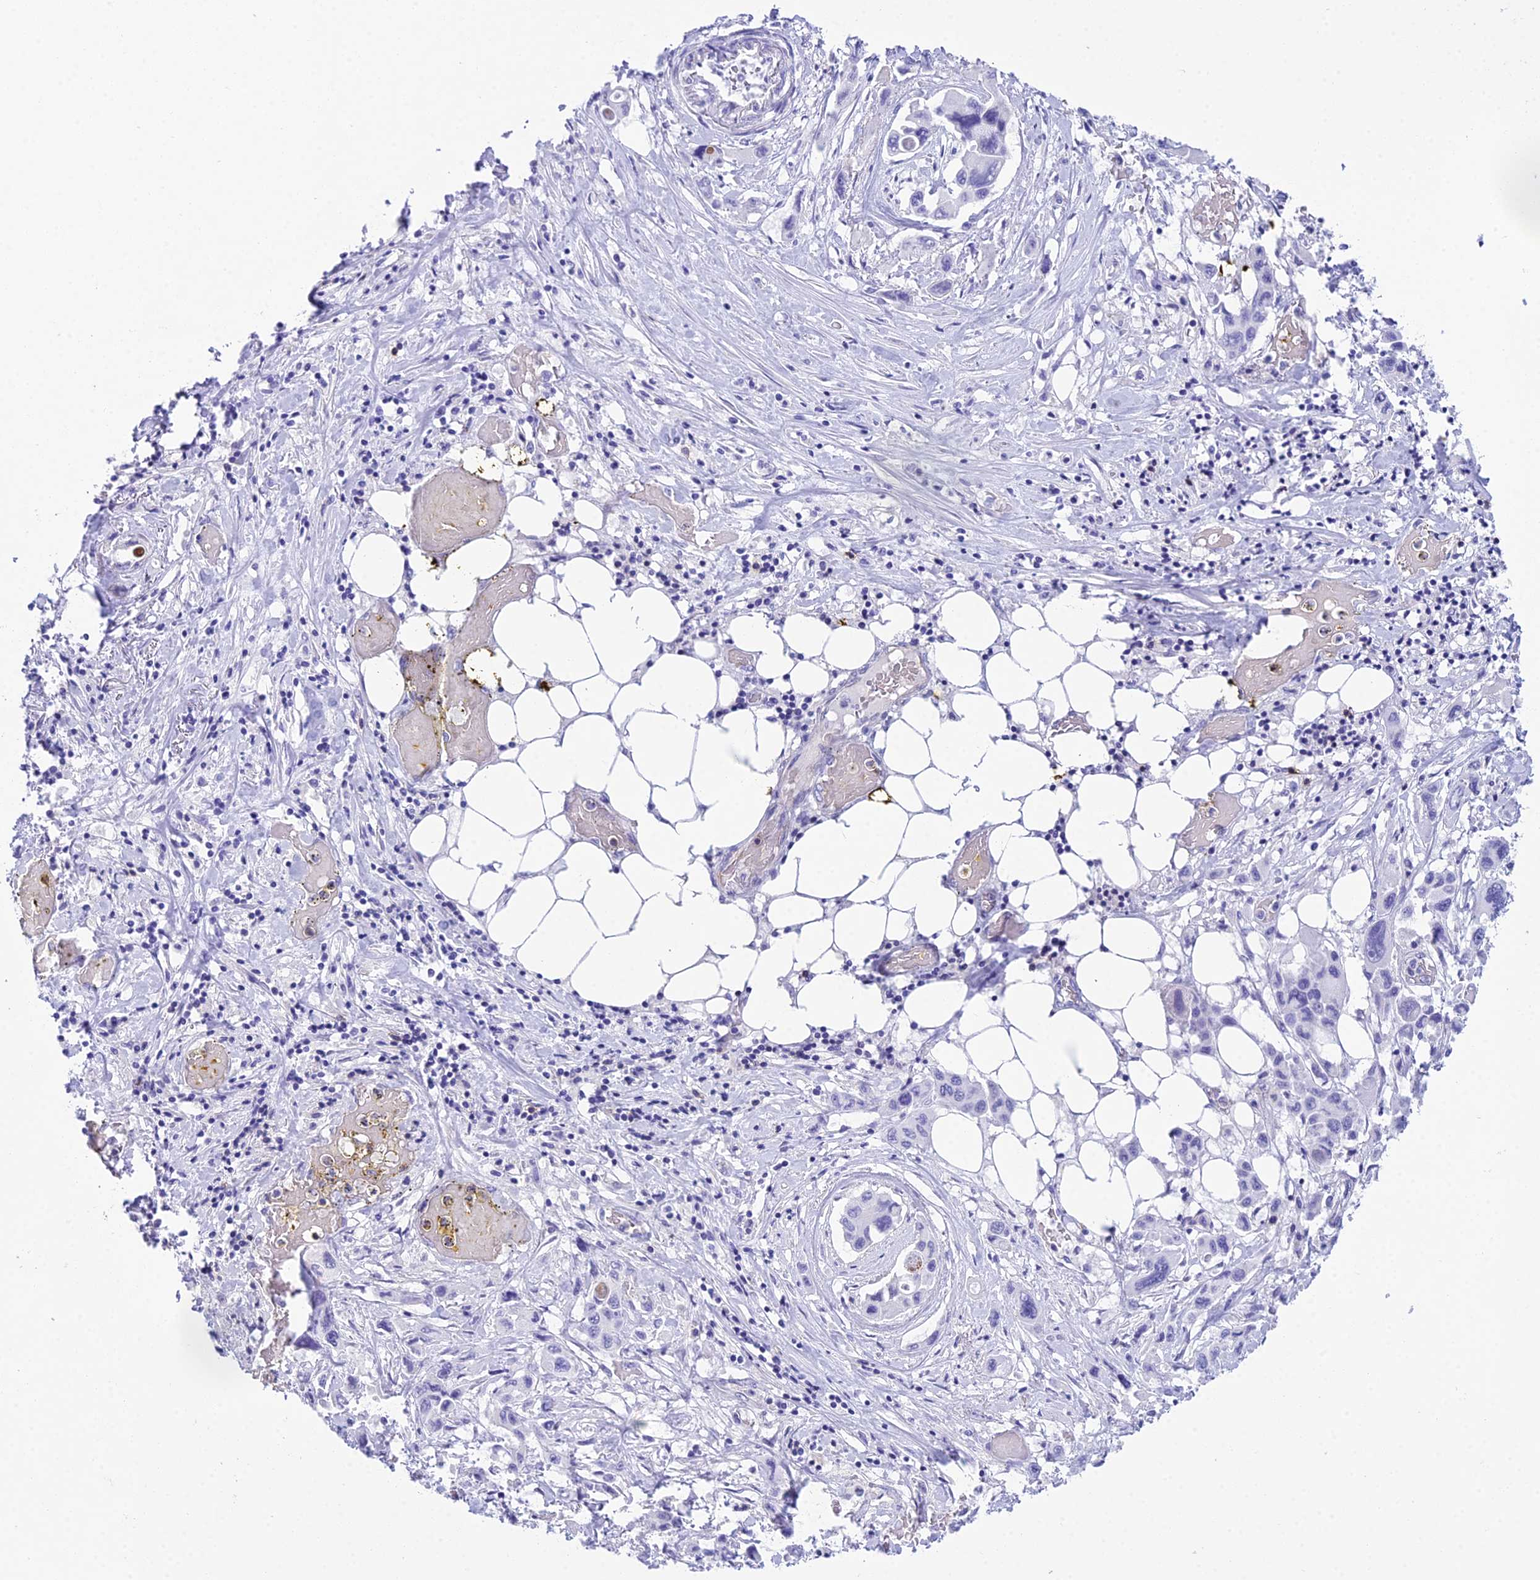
{"staining": {"intensity": "negative", "quantity": "none", "location": "none"}, "tissue": "pancreatic cancer", "cell_type": "Tumor cells", "image_type": "cancer", "snomed": [{"axis": "morphology", "description": "Adenocarcinoma, NOS"}, {"axis": "topography", "description": "Pancreas"}], "caption": "Tumor cells are negative for brown protein staining in pancreatic adenocarcinoma.", "gene": "OR1Q1", "patient": {"sex": "male", "age": 92}}